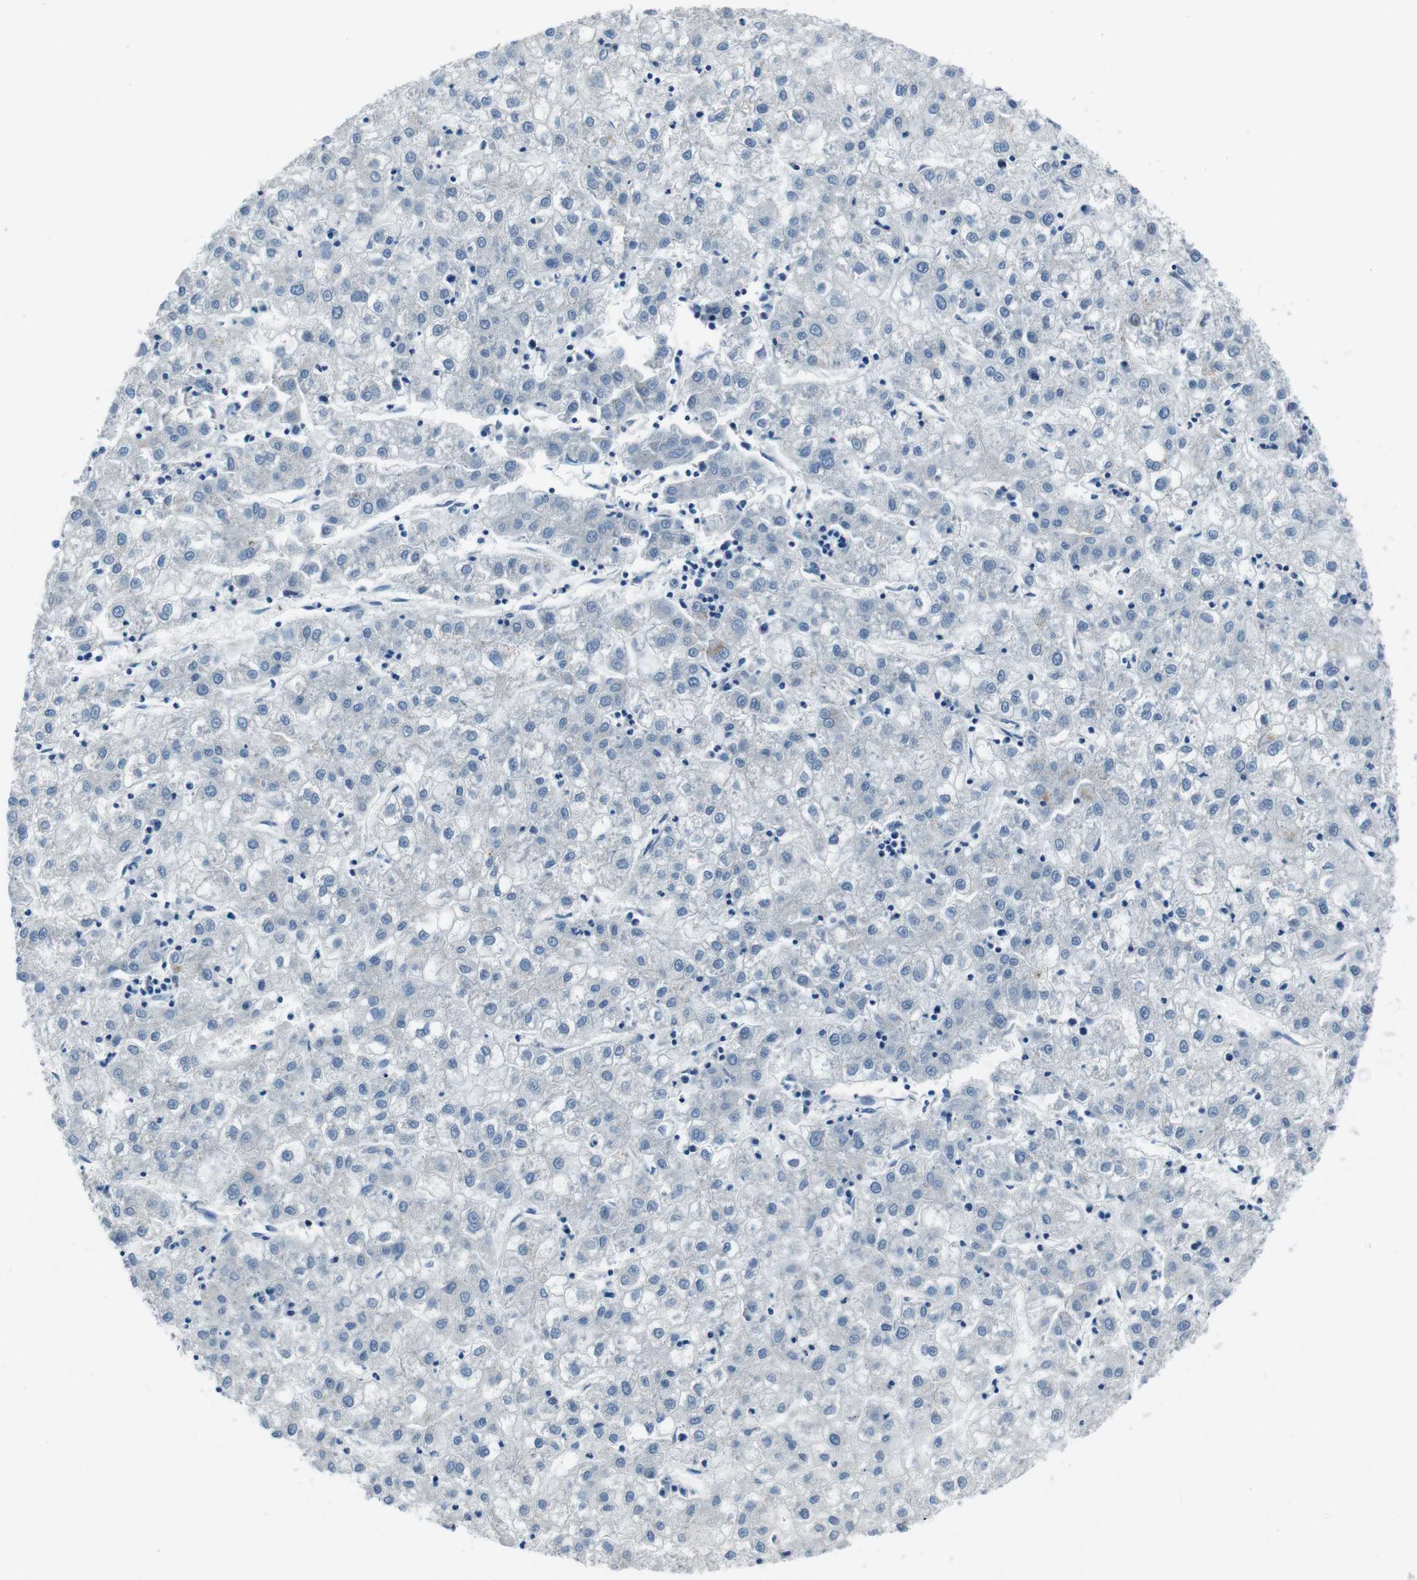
{"staining": {"intensity": "negative", "quantity": "none", "location": "none"}, "tissue": "liver cancer", "cell_type": "Tumor cells", "image_type": "cancer", "snomed": [{"axis": "morphology", "description": "Carcinoma, Hepatocellular, NOS"}, {"axis": "topography", "description": "Liver"}], "caption": "There is no significant staining in tumor cells of liver hepatocellular carcinoma. (DAB (3,3'-diaminobenzidine) immunohistochemistry visualized using brightfield microscopy, high magnification).", "gene": "CASQ1", "patient": {"sex": "male", "age": 72}}